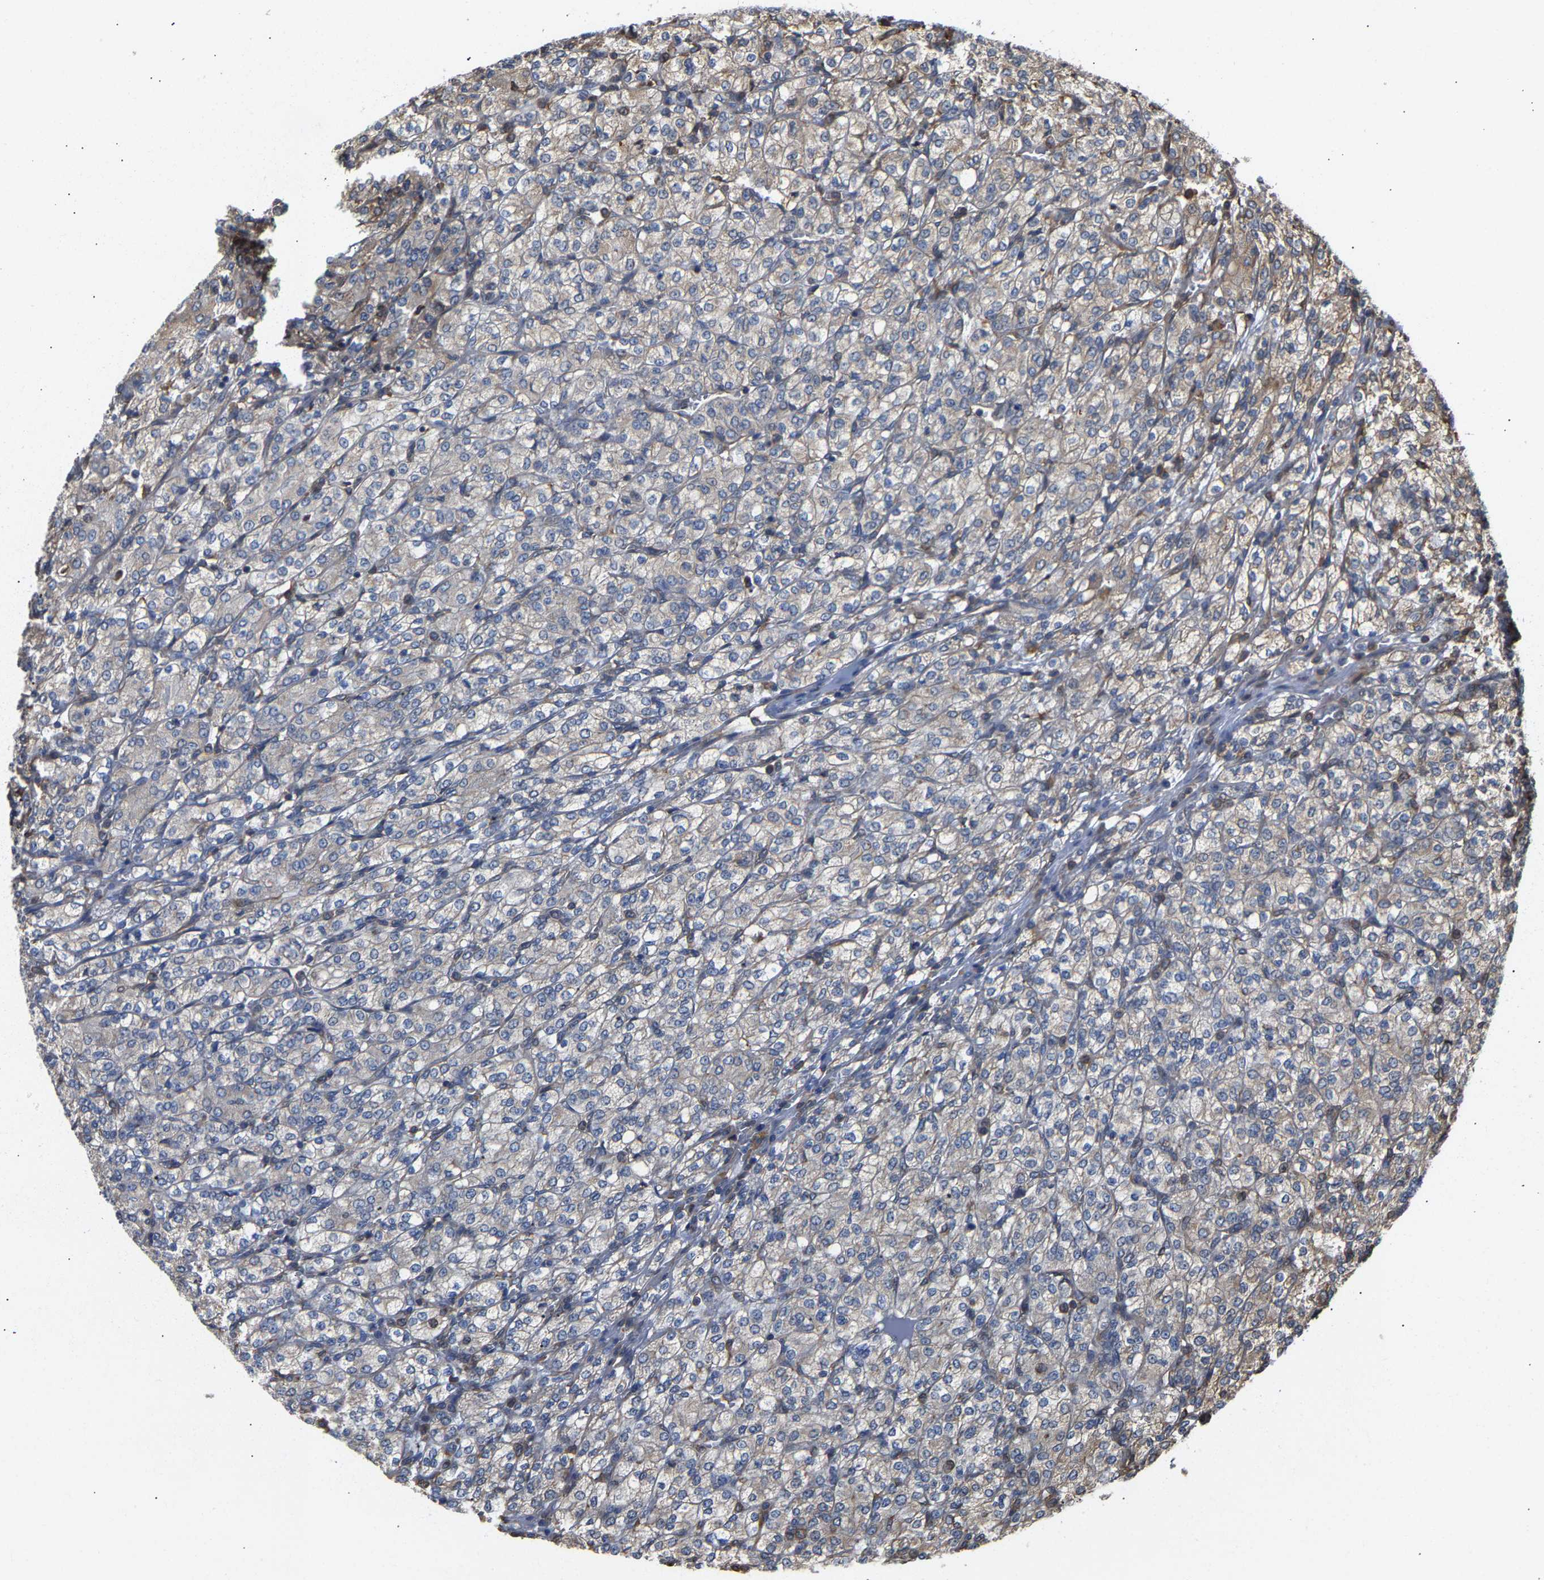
{"staining": {"intensity": "weak", "quantity": "<25%", "location": "cytoplasmic/membranous"}, "tissue": "renal cancer", "cell_type": "Tumor cells", "image_type": "cancer", "snomed": [{"axis": "morphology", "description": "Adenocarcinoma, NOS"}, {"axis": "topography", "description": "Kidney"}], "caption": "DAB immunohistochemical staining of human renal cancer (adenocarcinoma) demonstrates no significant expression in tumor cells.", "gene": "ARAP1", "patient": {"sex": "male", "age": 77}}